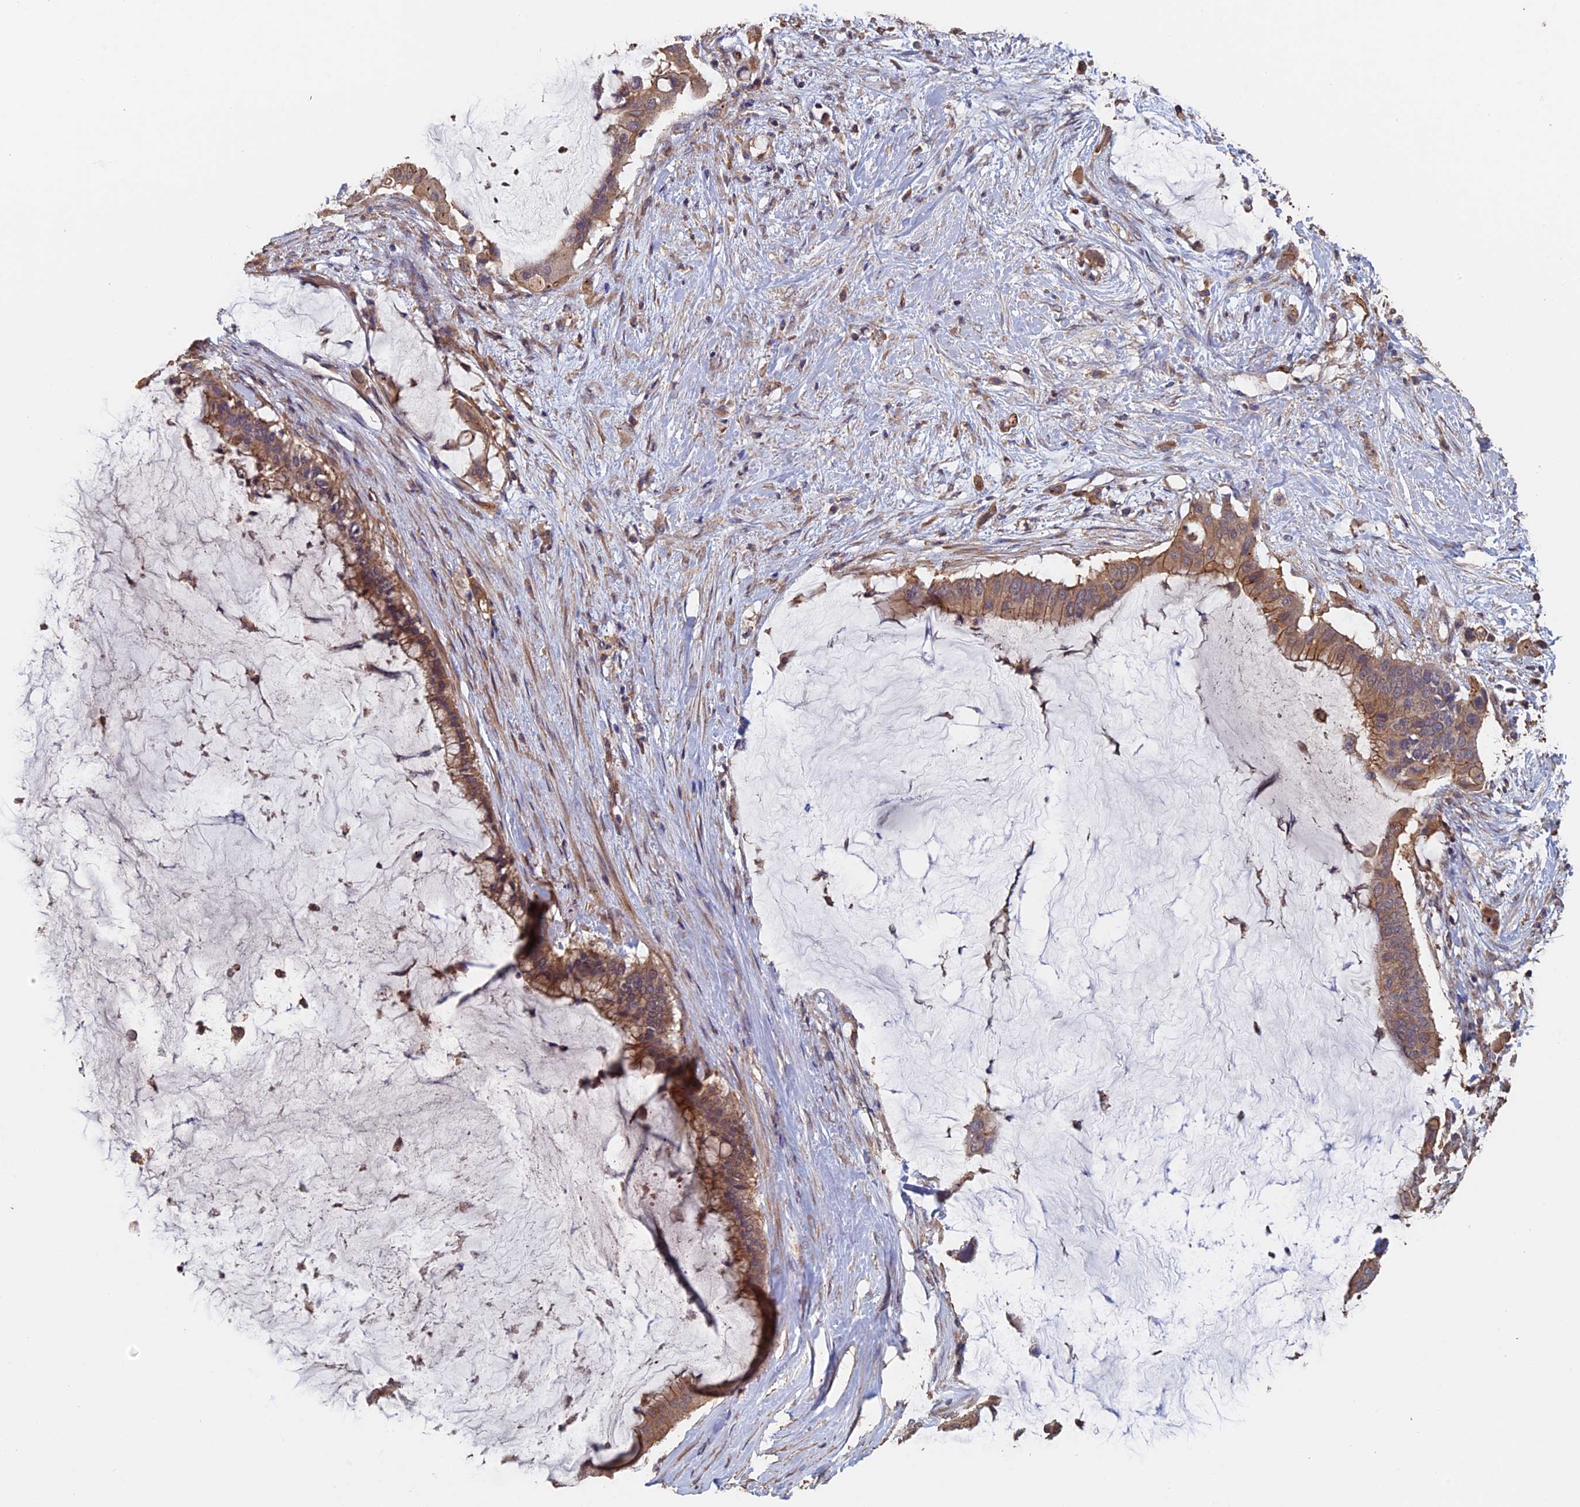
{"staining": {"intensity": "moderate", "quantity": ">75%", "location": "cytoplasmic/membranous"}, "tissue": "pancreatic cancer", "cell_type": "Tumor cells", "image_type": "cancer", "snomed": [{"axis": "morphology", "description": "Adenocarcinoma, NOS"}, {"axis": "topography", "description": "Pancreas"}], "caption": "IHC photomicrograph of human pancreatic adenocarcinoma stained for a protein (brown), which reveals medium levels of moderate cytoplasmic/membranous staining in approximately >75% of tumor cells.", "gene": "PIGQ", "patient": {"sex": "male", "age": 41}}